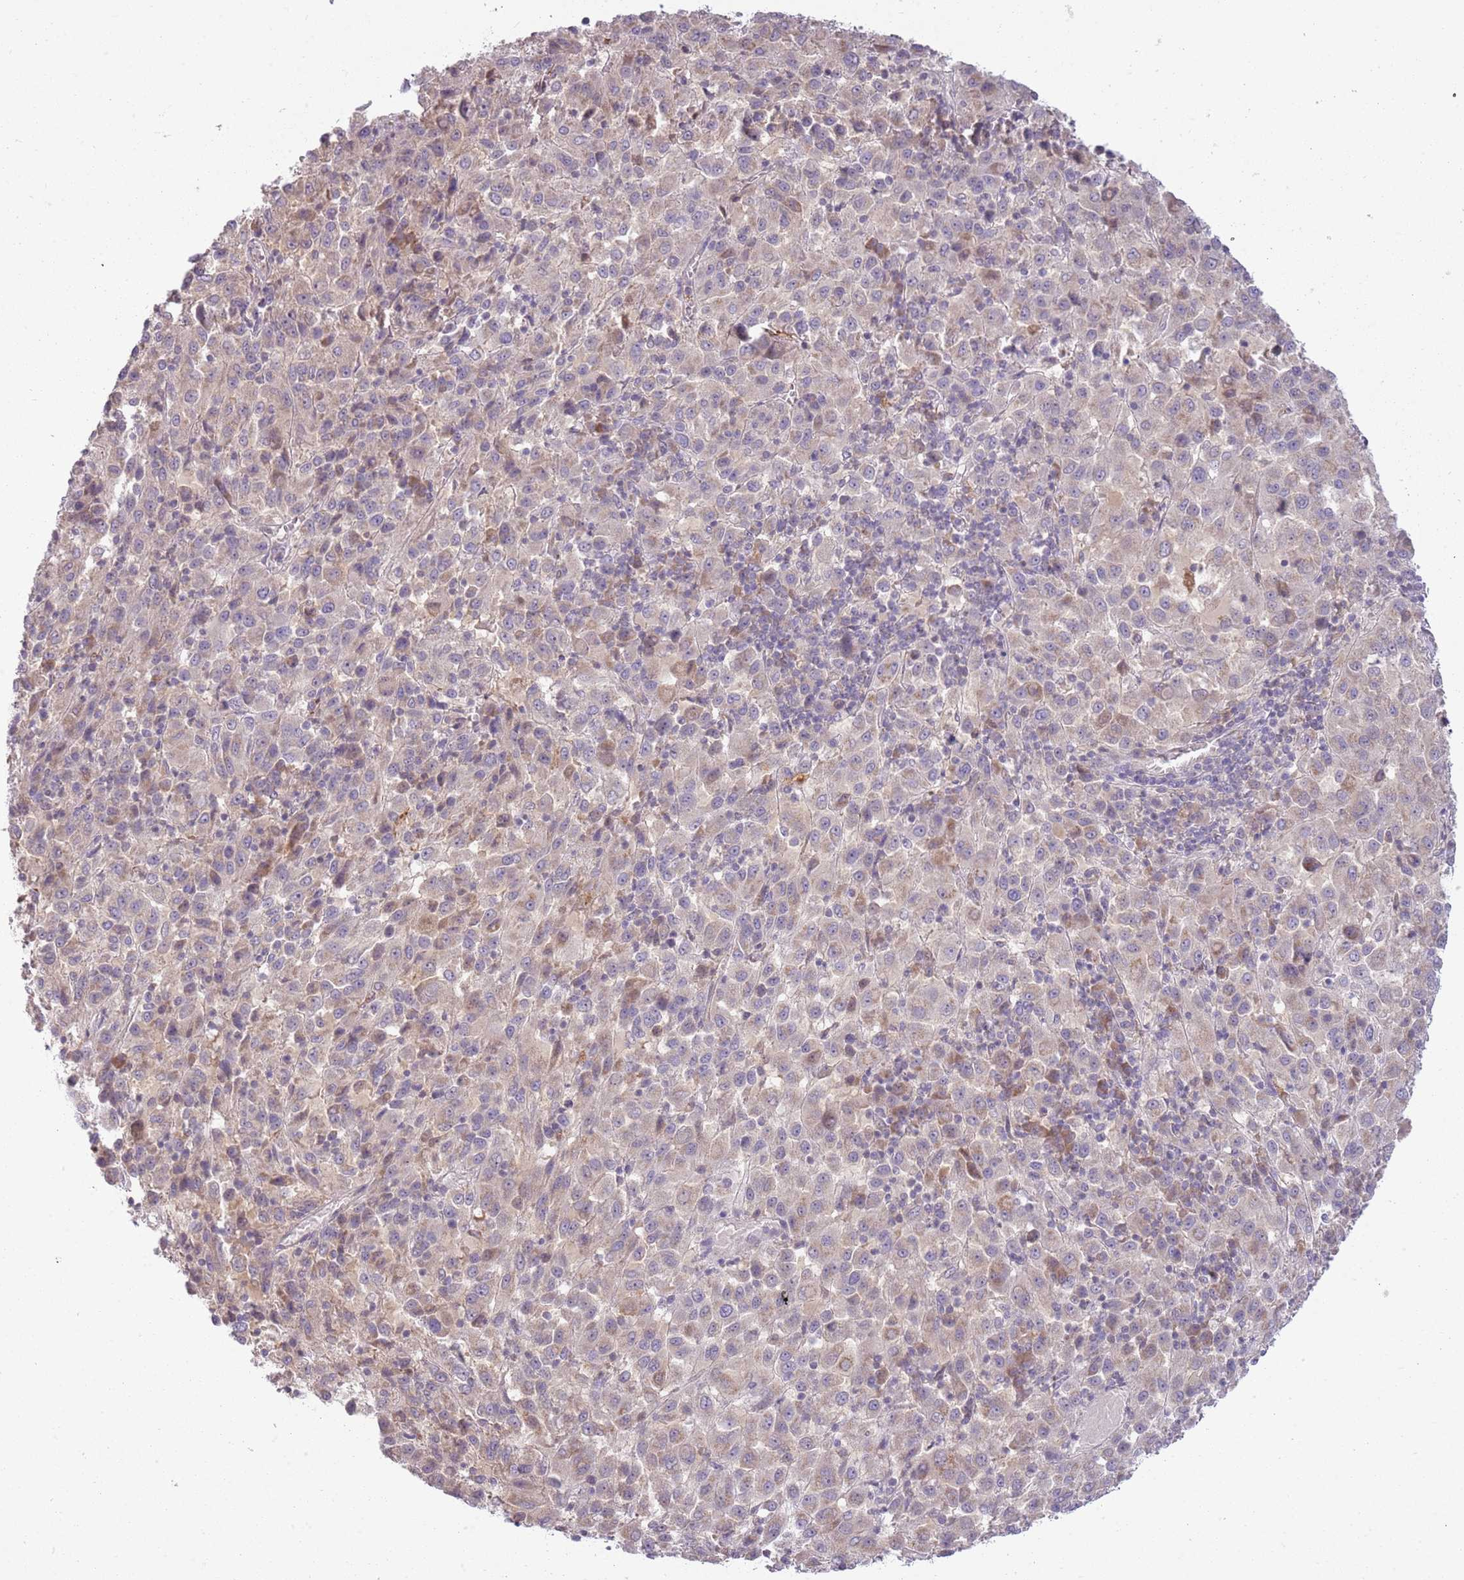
{"staining": {"intensity": "negative", "quantity": "none", "location": "none"}, "tissue": "melanoma", "cell_type": "Tumor cells", "image_type": "cancer", "snomed": [{"axis": "morphology", "description": "Malignant melanoma, Metastatic site"}, {"axis": "topography", "description": "Lung"}], "caption": "Tumor cells are negative for brown protein staining in malignant melanoma (metastatic site).", "gene": "SKOR2", "patient": {"sex": "male", "age": 64}}